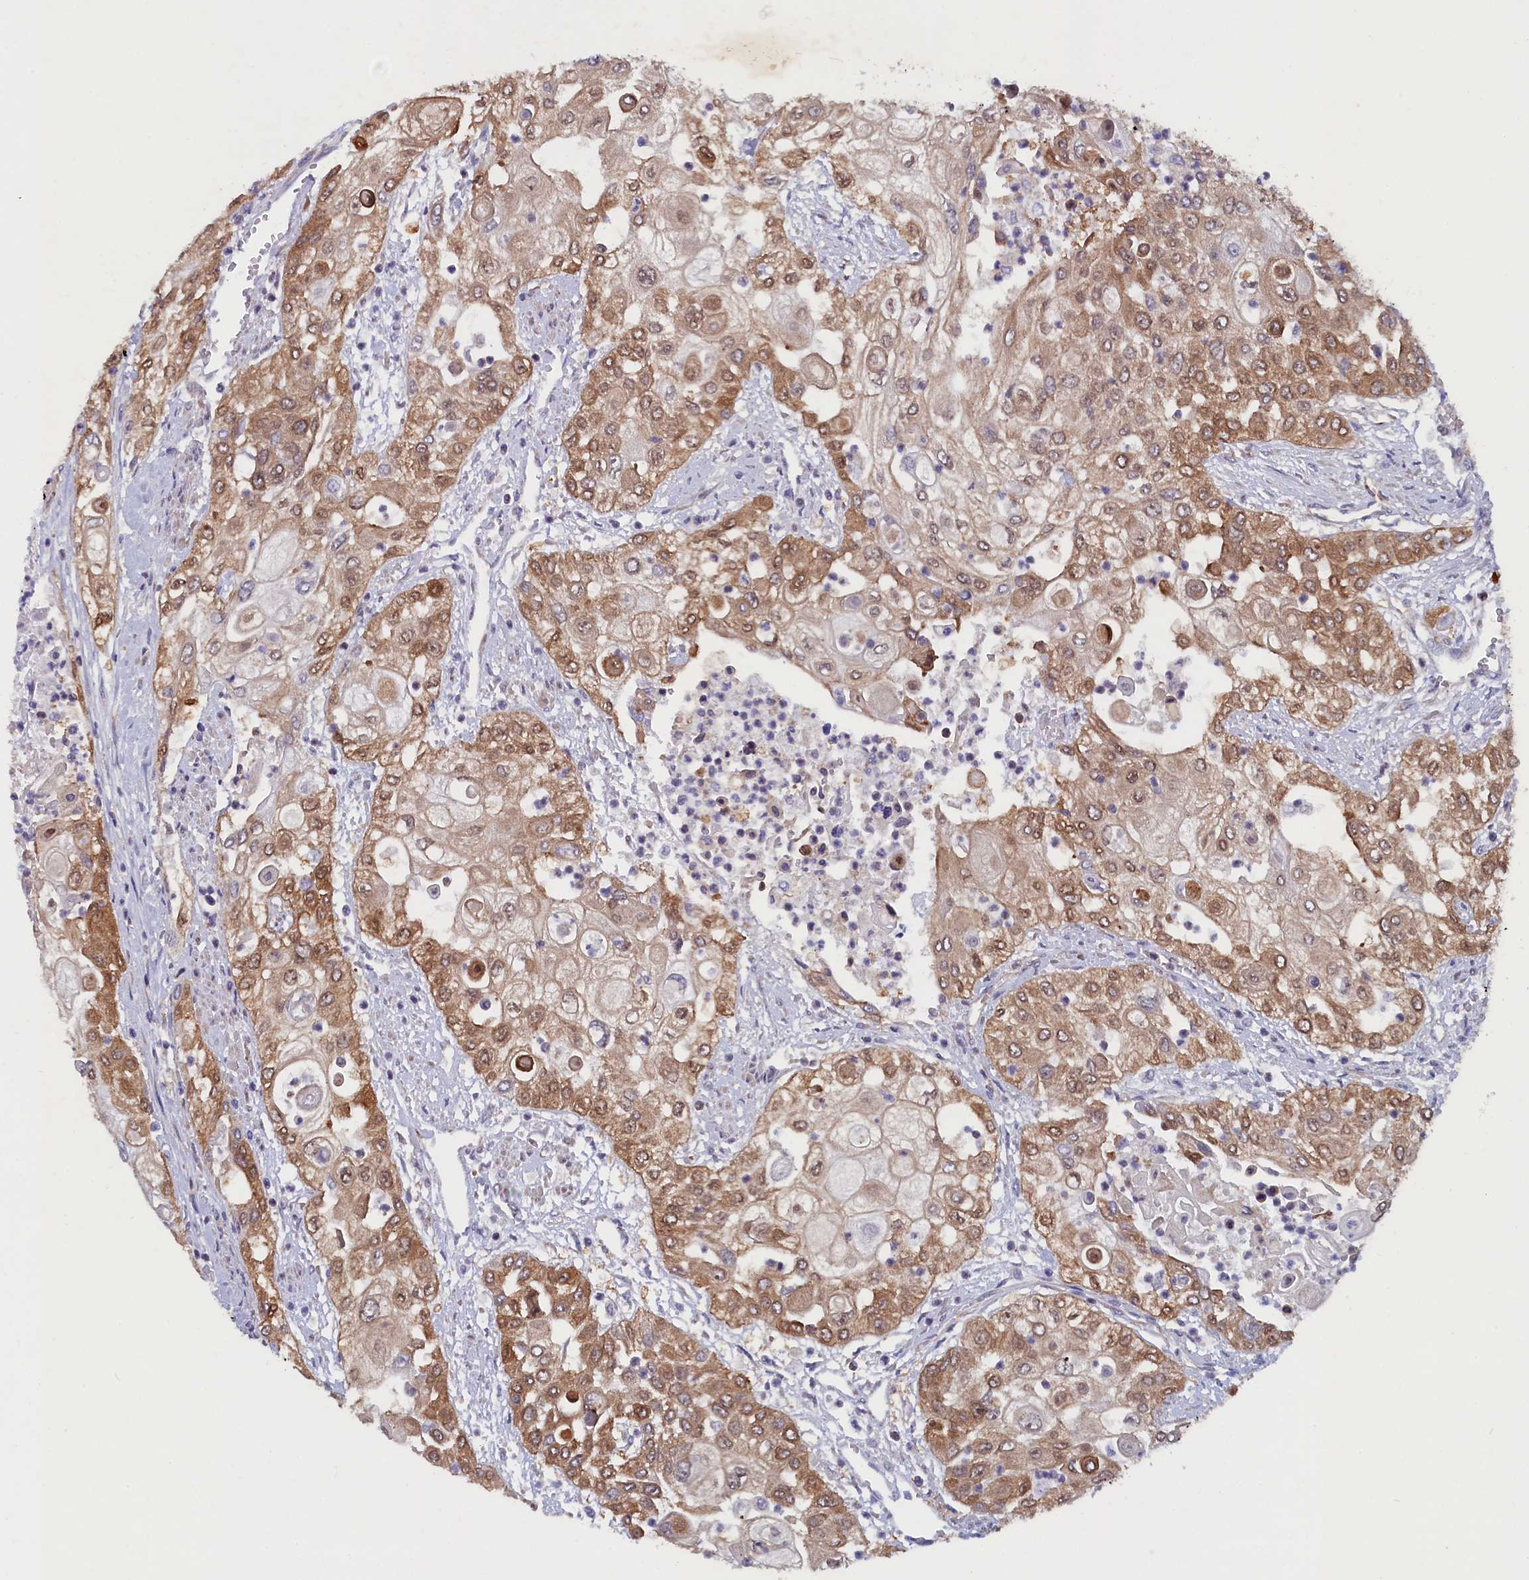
{"staining": {"intensity": "moderate", "quantity": ">75%", "location": "cytoplasmic/membranous"}, "tissue": "urothelial cancer", "cell_type": "Tumor cells", "image_type": "cancer", "snomed": [{"axis": "morphology", "description": "Urothelial carcinoma, High grade"}, {"axis": "topography", "description": "Urinary bladder"}], "caption": "The immunohistochemical stain labels moderate cytoplasmic/membranous staining in tumor cells of urothelial carcinoma (high-grade) tissue.", "gene": "JPT2", "patient": {"sex": "female", "age": 79}}